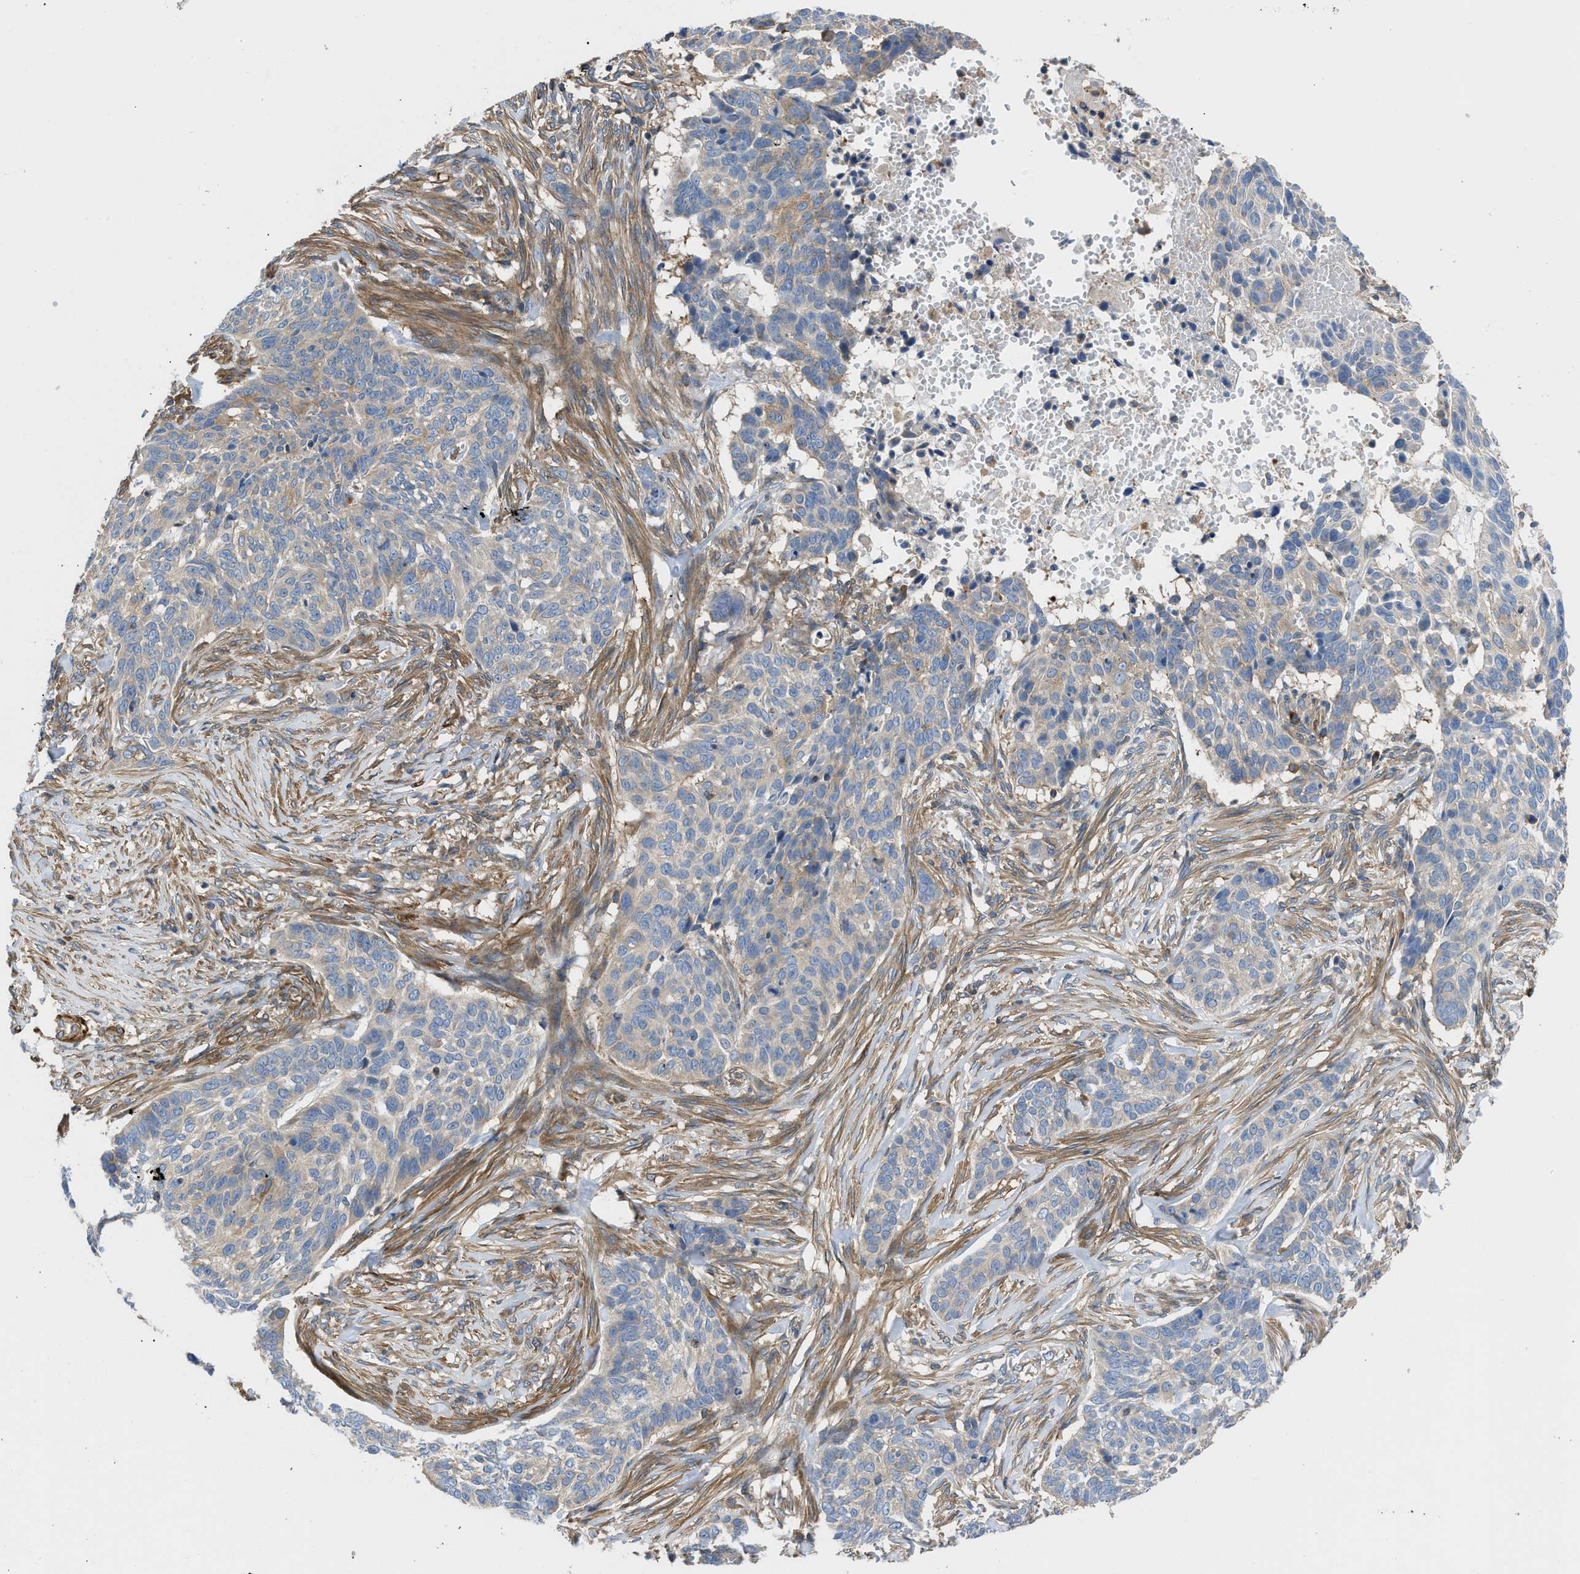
{"staining": {"intensity": "weak", "quantity": "<25%", "location": "cytoplasmic/membranous"}, "tissue": "skin cancer", "cell_type": "Tumor cells", "image_type": "cancer", "snomed": [{"axis": "morphology", "description": "Basal cell carcinoma"}, {"axis": "topography", "description": "Skin"}], "caption": "Tumor cells are negative for brown protein staining in skin cancer (basal cell carcinoma).", "gene": "CHKB", "patient": {"sex": "male", "age": 85}}